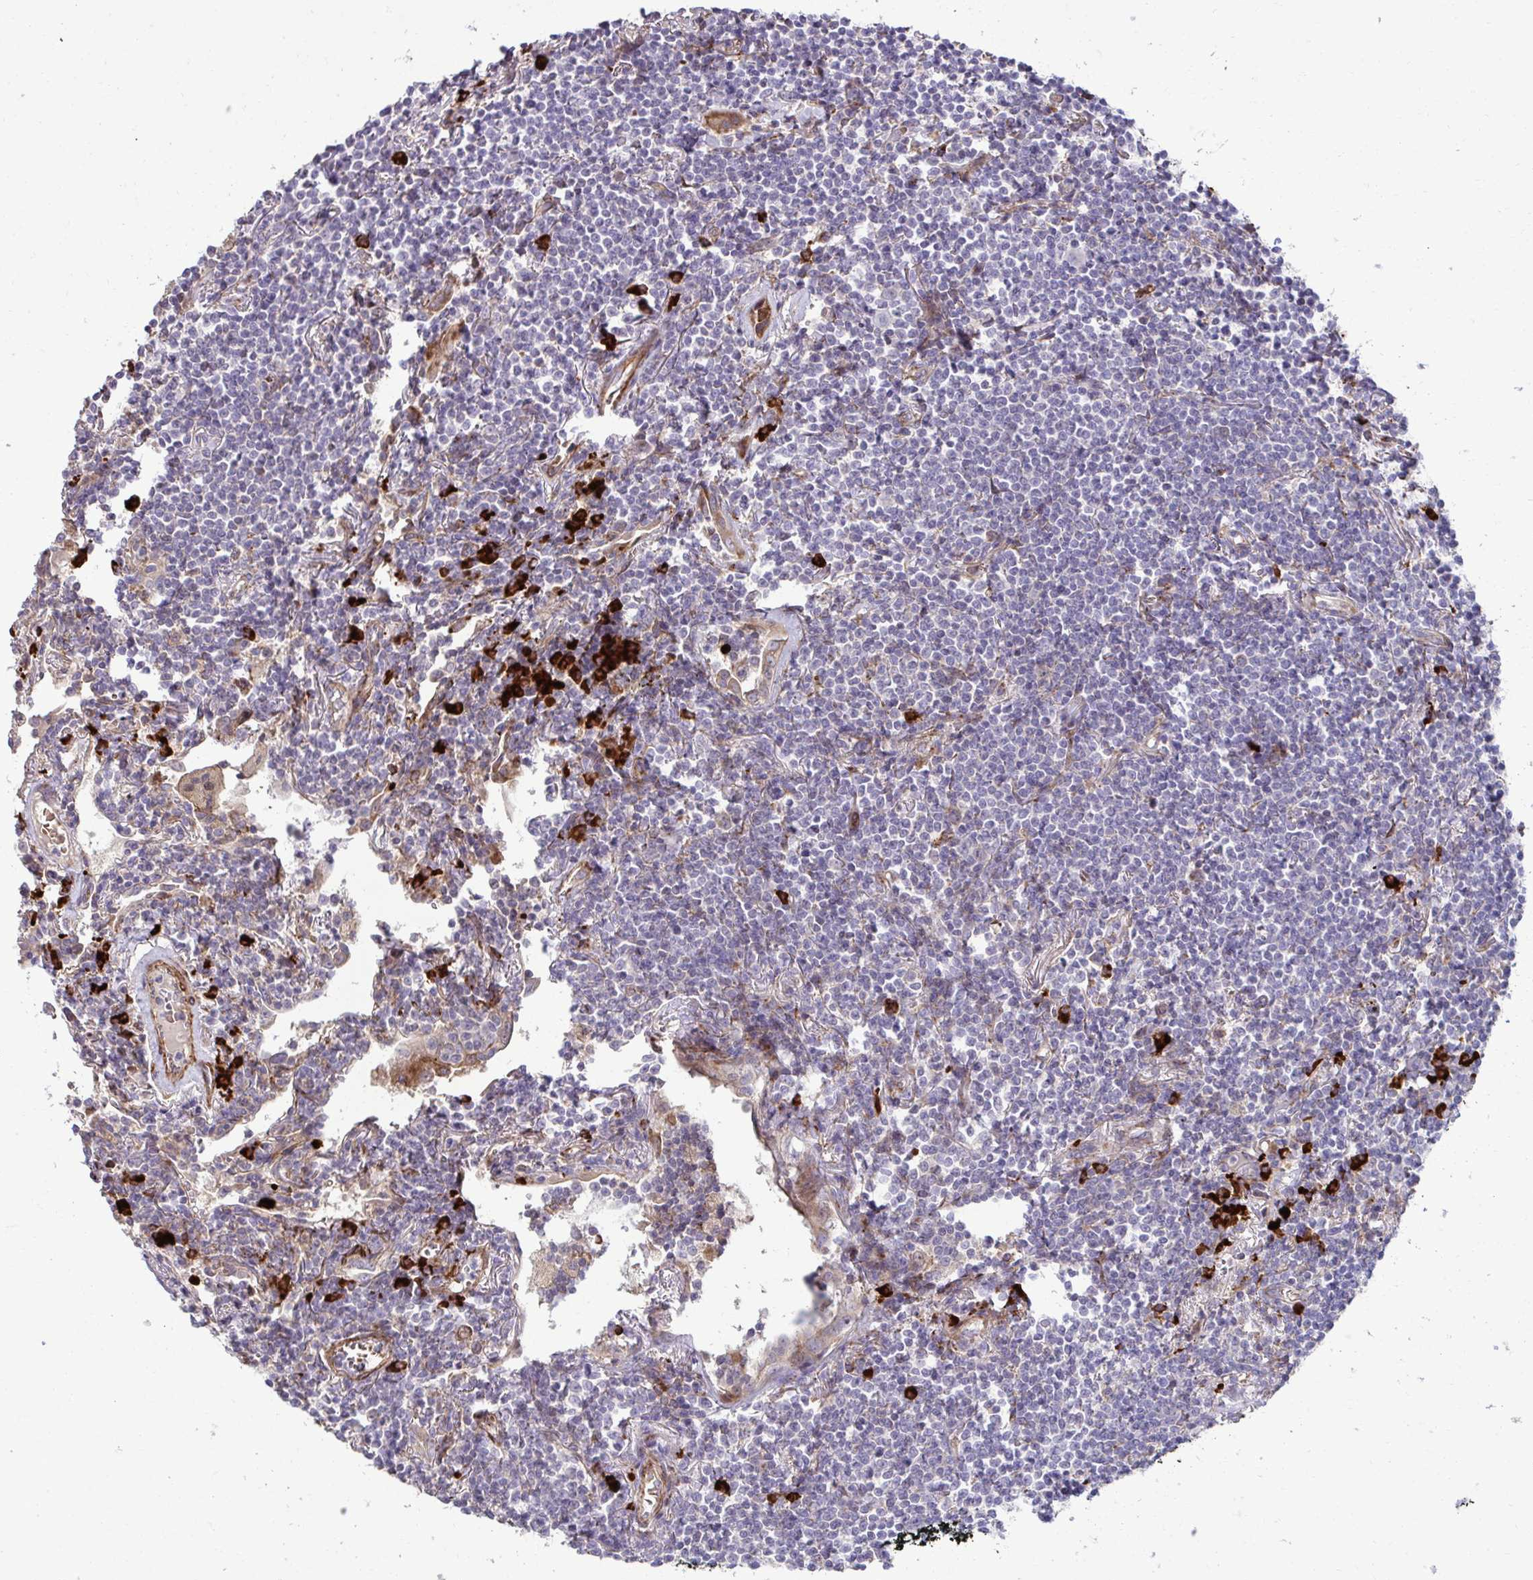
{"staining": {"intensity": "negative", "quantity": "none", "location": "none"}, "tissue": "lymphoma", "cell_type": "Tumor cells", "image_type": "cancer", "snomed": [{"axis": "morphology", "description": "Malignant lymphoma, non-Hodgkin's type, Low grade"}, {"axis": "topography", "description": "Lung"}], "caption": "An immunohistochemistry (IHC) micrograph of low-grade malignant lymphoma, non-Hodgkin's type is shown. There is no staining in tumor cells of low-grade malignant lymphoma, non-Hodgkin's type.", "gene": "LIMS1", "patient": {"sex": "female", "age": 71}}